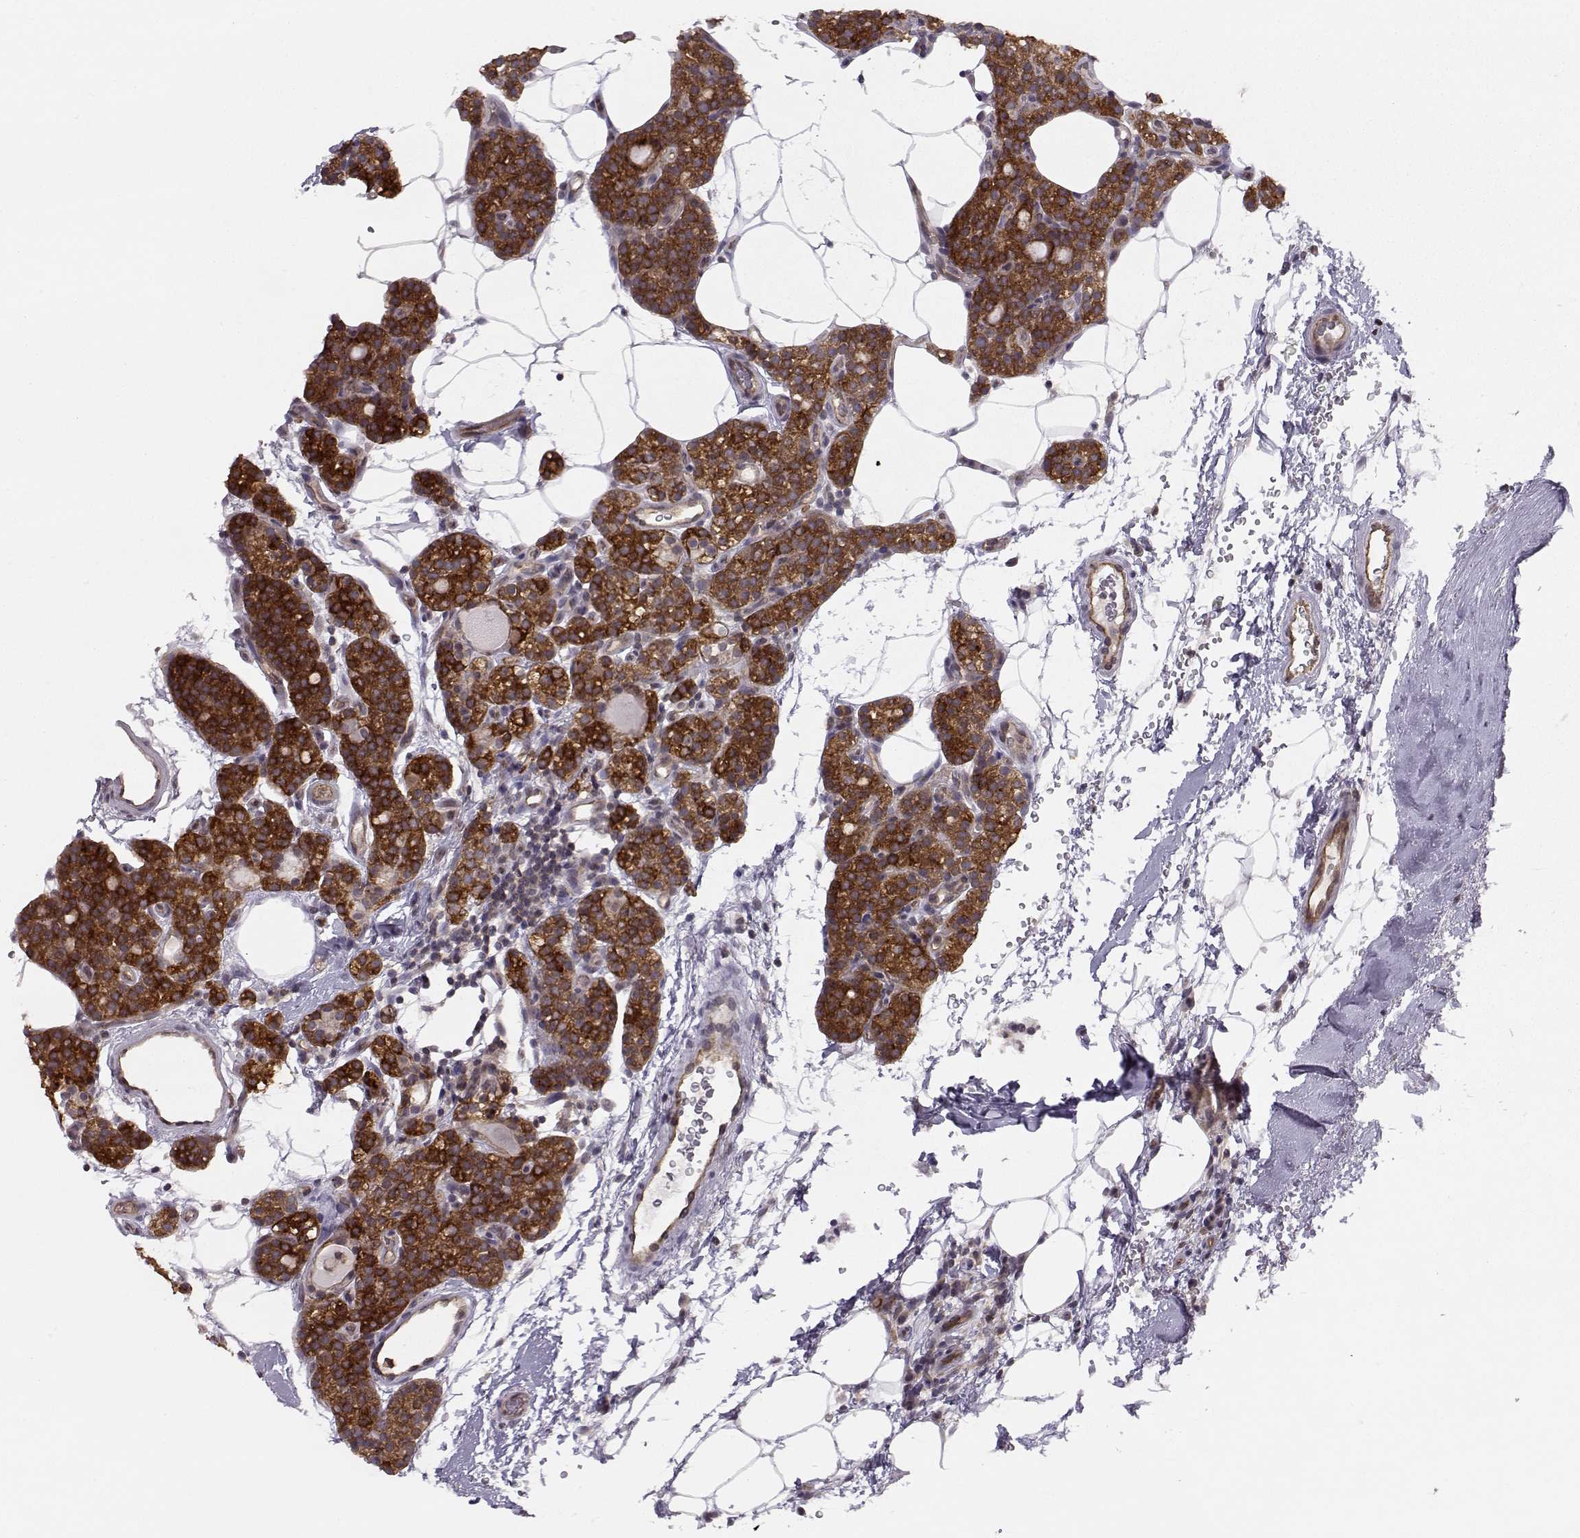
{"staining": {"intensity": "strong", "quantity": ">75%", "location": "cytoplasmic/membranous"}, "tissue": "parathyroid gland", "cell_type": "Glandular cells", "image_type": "normal", "snomed": [{"axis": "morphology", "description": "Normal tissue, NOS"}, {"axis": "topography", "description": "Parathyroid gland"}], "caption": "Parathyroid gland stained with immunohistochemistry (IHC) reveals strong cytoplasmic/membranous expression in approximately >75% of glandular cells.", "gene": "KIF13B", "patient": {"sex": "female", "age": 67}}